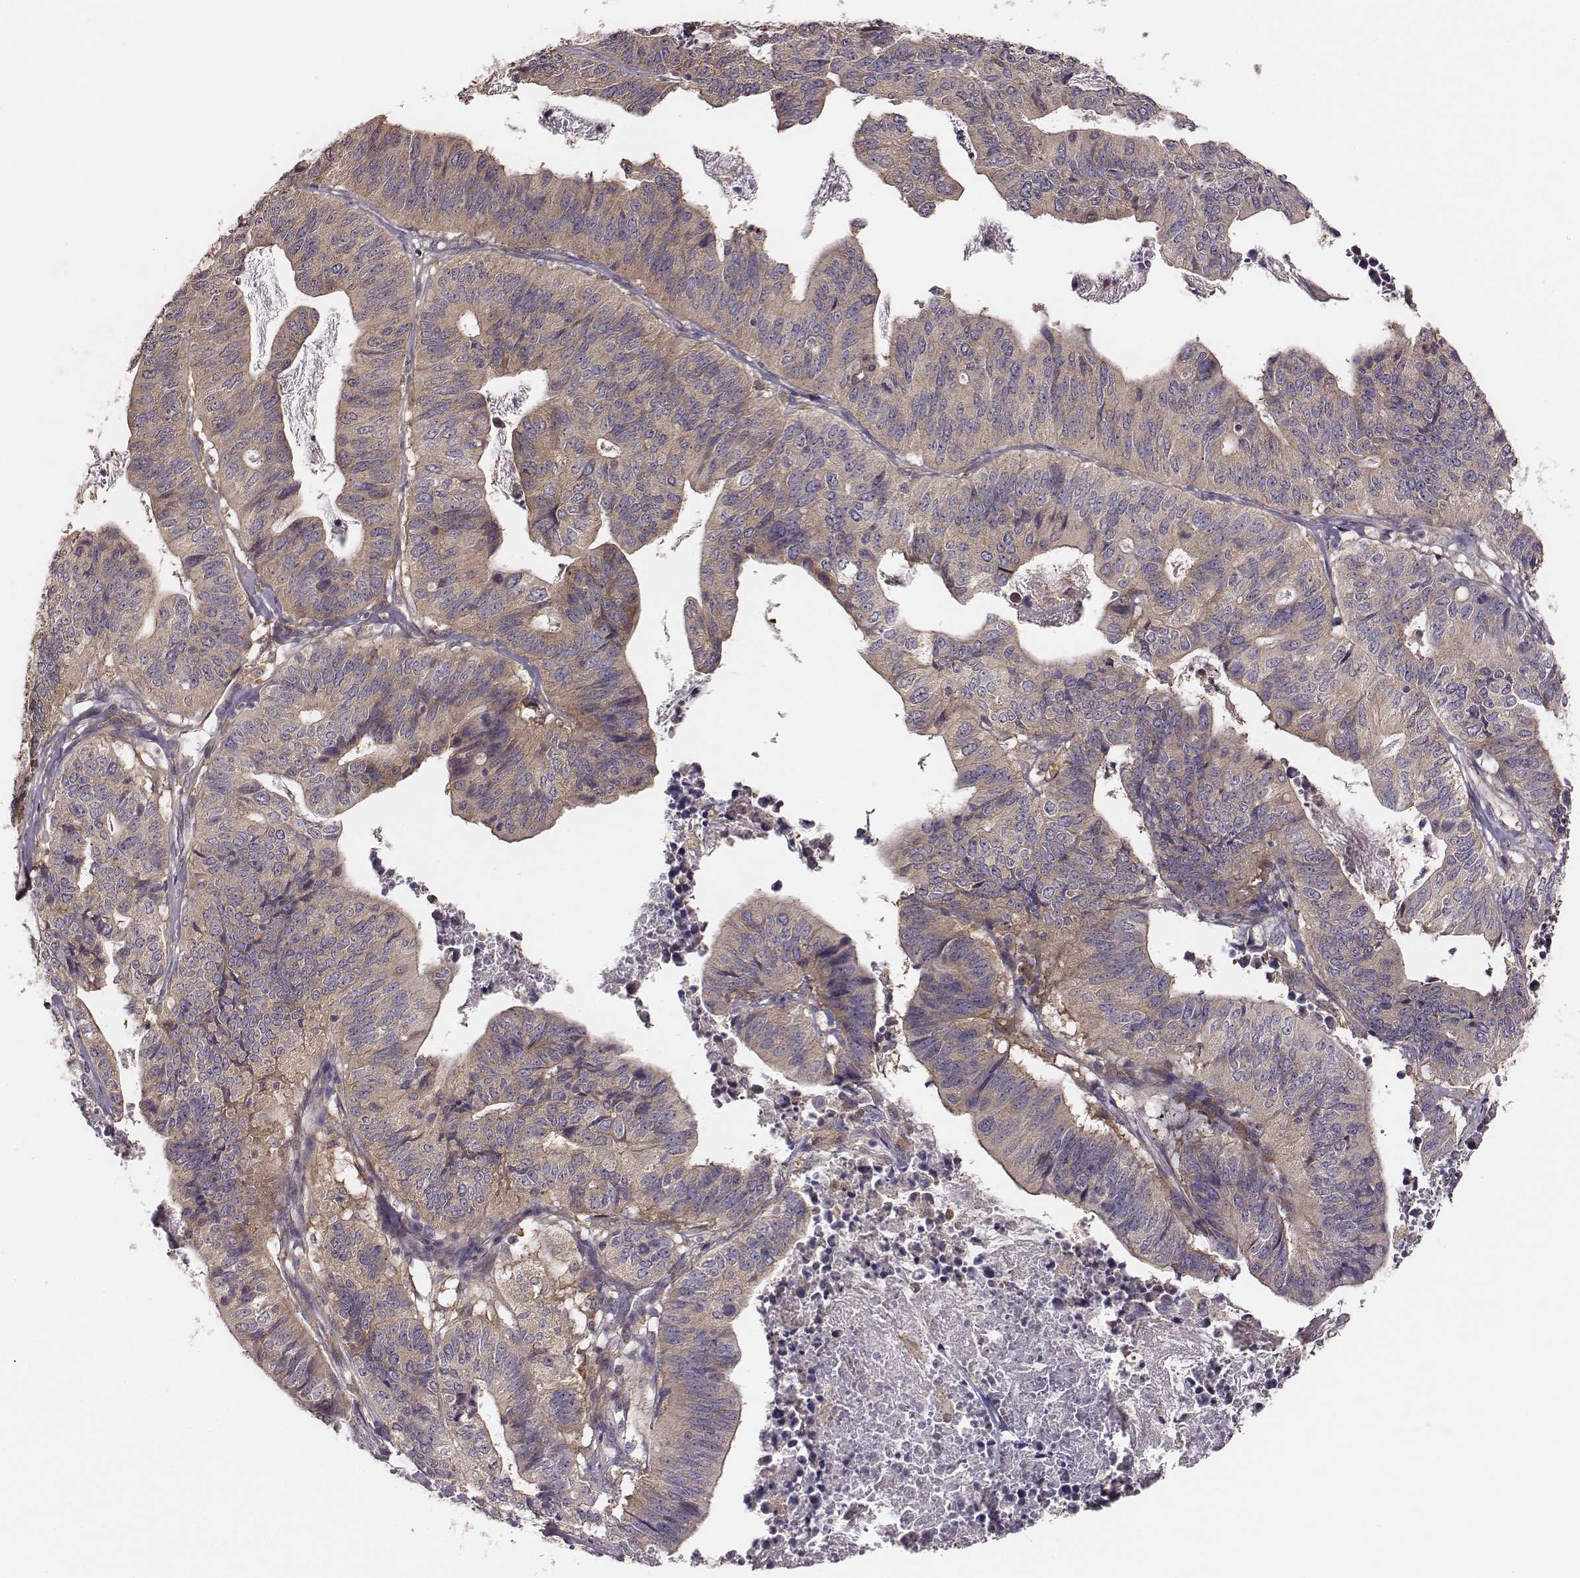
{"staining": {"intensity": "weak", "quantity": "25%-75%", "location": "cytoplasmic/membranous"}, "tissue": "stomach cancer", "cell_type": "Tumor cells", "image_type": "cancer", "snomed": [{"axis": "morphology", "description": "Adenocarcinoma, NOS"}, {"axis": "topography", "description": "Stomach, upper"}], "caption": "Immunohistochemical staining of stomach adenocarcinoma shows low levels of weak cytoplasmic/membranous expression in about 25%-75% of tumor cells.", "gene": "VPS26A", "patient": {"sex": "female", "age": 67}}